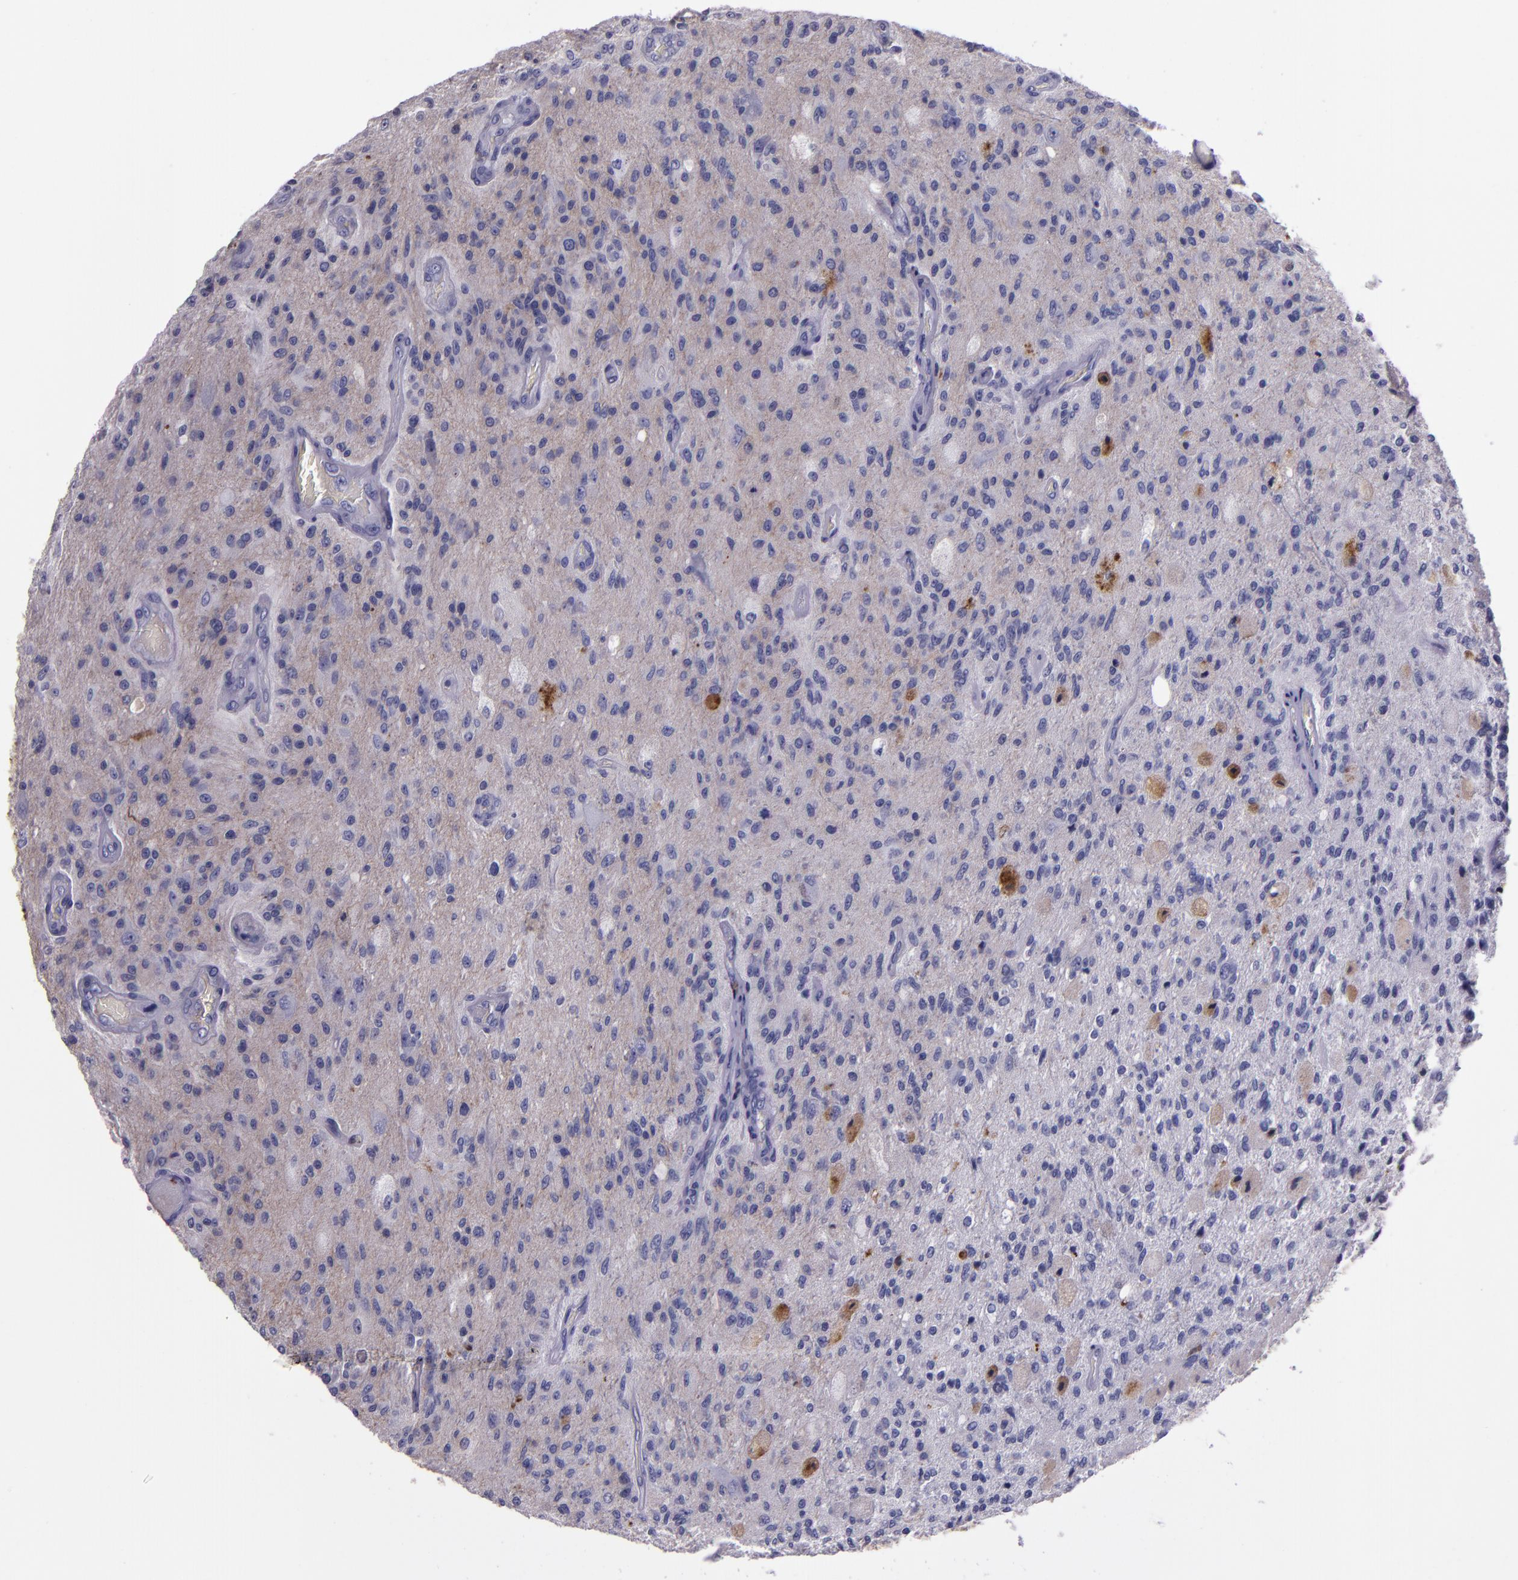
{"staining": {"intensity": "negative", "quantity": "none", "location": "none"}, "tissue": "glioma", "cell_type": "Tumor cells", "image_type": "cancer", "snomed": [{"axis": "morphology", "description": "Normal tissue, NOS"}, {"axis": "morphology", "description": "Glioma, malignant, High grade"}, {"axis": "topography", "description": "Cerebral cortex"}], "caption": "High power microscopy histopathology image of an IHC photomicrograph of glioma, revealing no significant positivity in tumor cells. (Immunohistochemistry (ihc), brightfield microscopy, high magnification).", "gene": "APOH", "patient": {"sex": "male", "age": 77}}